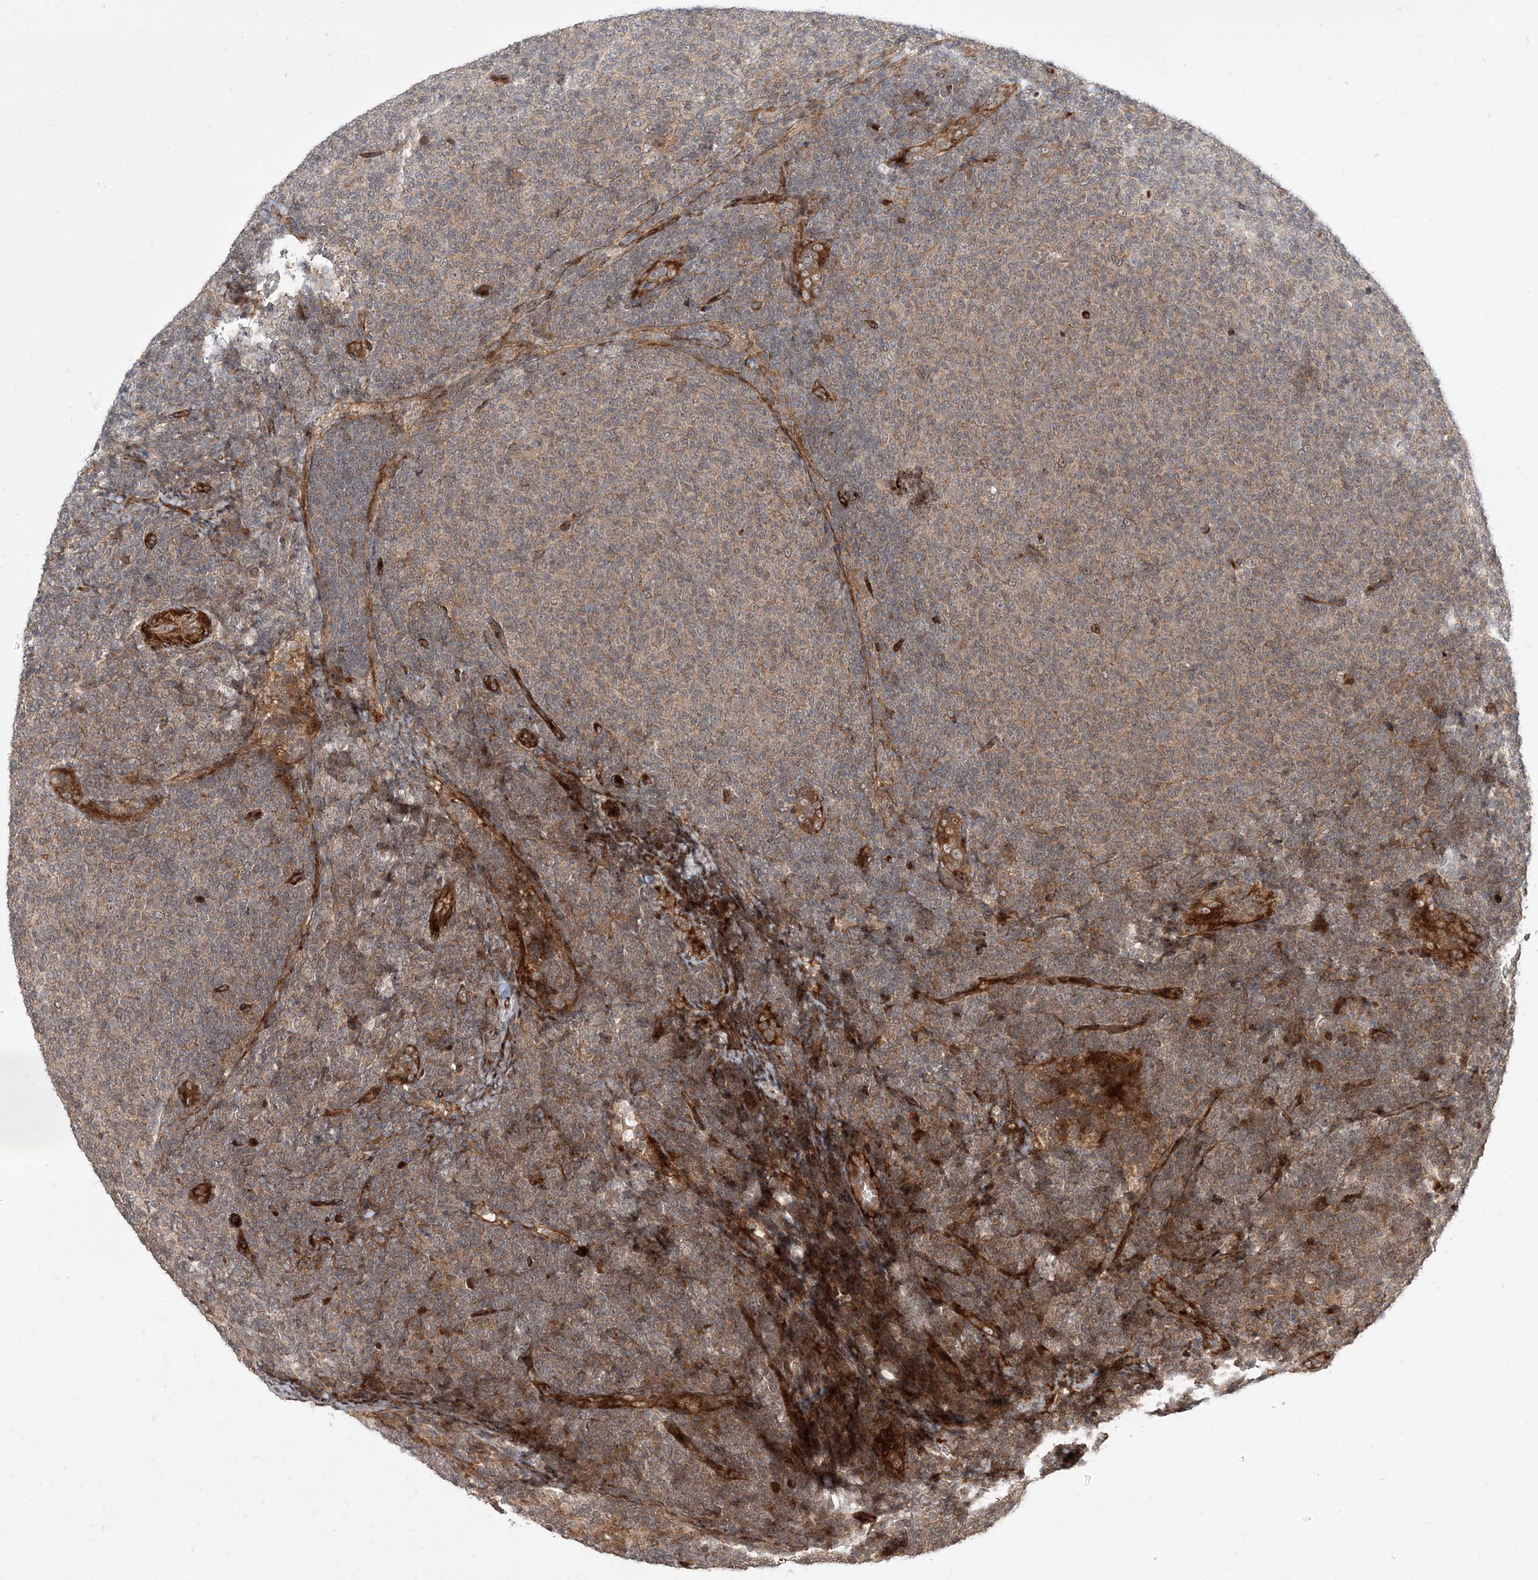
{"staining": {"intensity": "weak", "quantity": "25%-75%", "location": "cytoplasmic/membranous"}, "tissue": "lymphoma", "cell_type": "Tumor cells", "image_type": "cancer", "snomed": [{"axis": "morphology", "description": "Malignant lymphoma, non-Hodgkin's type, Low grade"}, {"axis": "topography", "description": "Lymph node"}], "caption": "Malignant lymphoma, non-Hodgkin's type (low-grade) stained for a protein (brown) reveals weak cytoplasmic/membranous positive expression in about 25%-75% of tumor cells.", "gene": "UBTD2", "patient": {"sex": "male", "age": 66}}